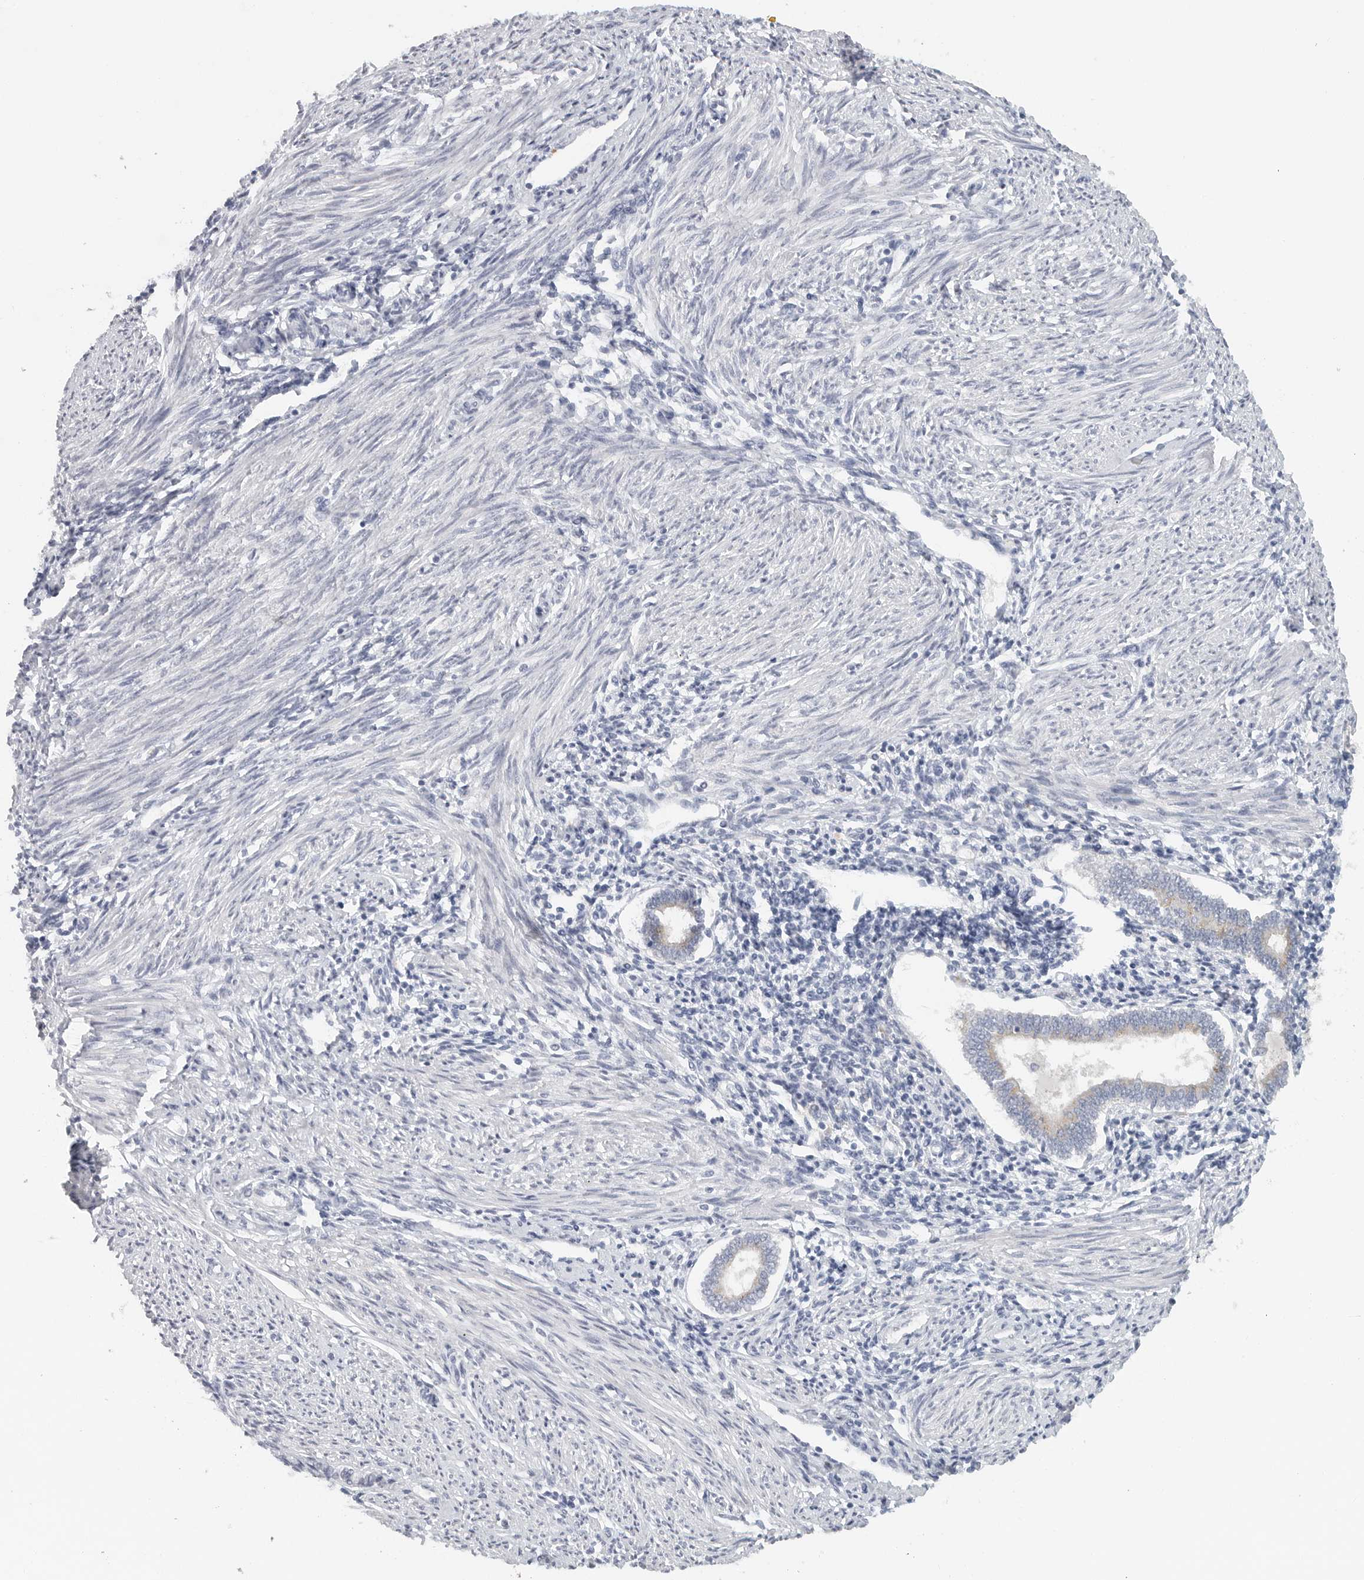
{"staining": {"intensity": "negative", "quantity": "none", "location": "none"}, "tissue": "endometrium", "cell_type": "Cells in endometrial stroma", "image_type": "normal", "snomed": [{"axis": "morphology", "description": "Normal tissue, NOS"}, {"axis": "topography", "description": "Endometrium"}], "caption": "Endometrium was stained to show a protein in brown. There is no significant staining in cells in endometrial stroma. The staining was performed using DAB to visualize the protein expression in brown, while the nuclei were stained in blue with hematoxylin (Magnification: 20x).", "gene": "PAM", "patient": {"sex": "female", "age": 42}}